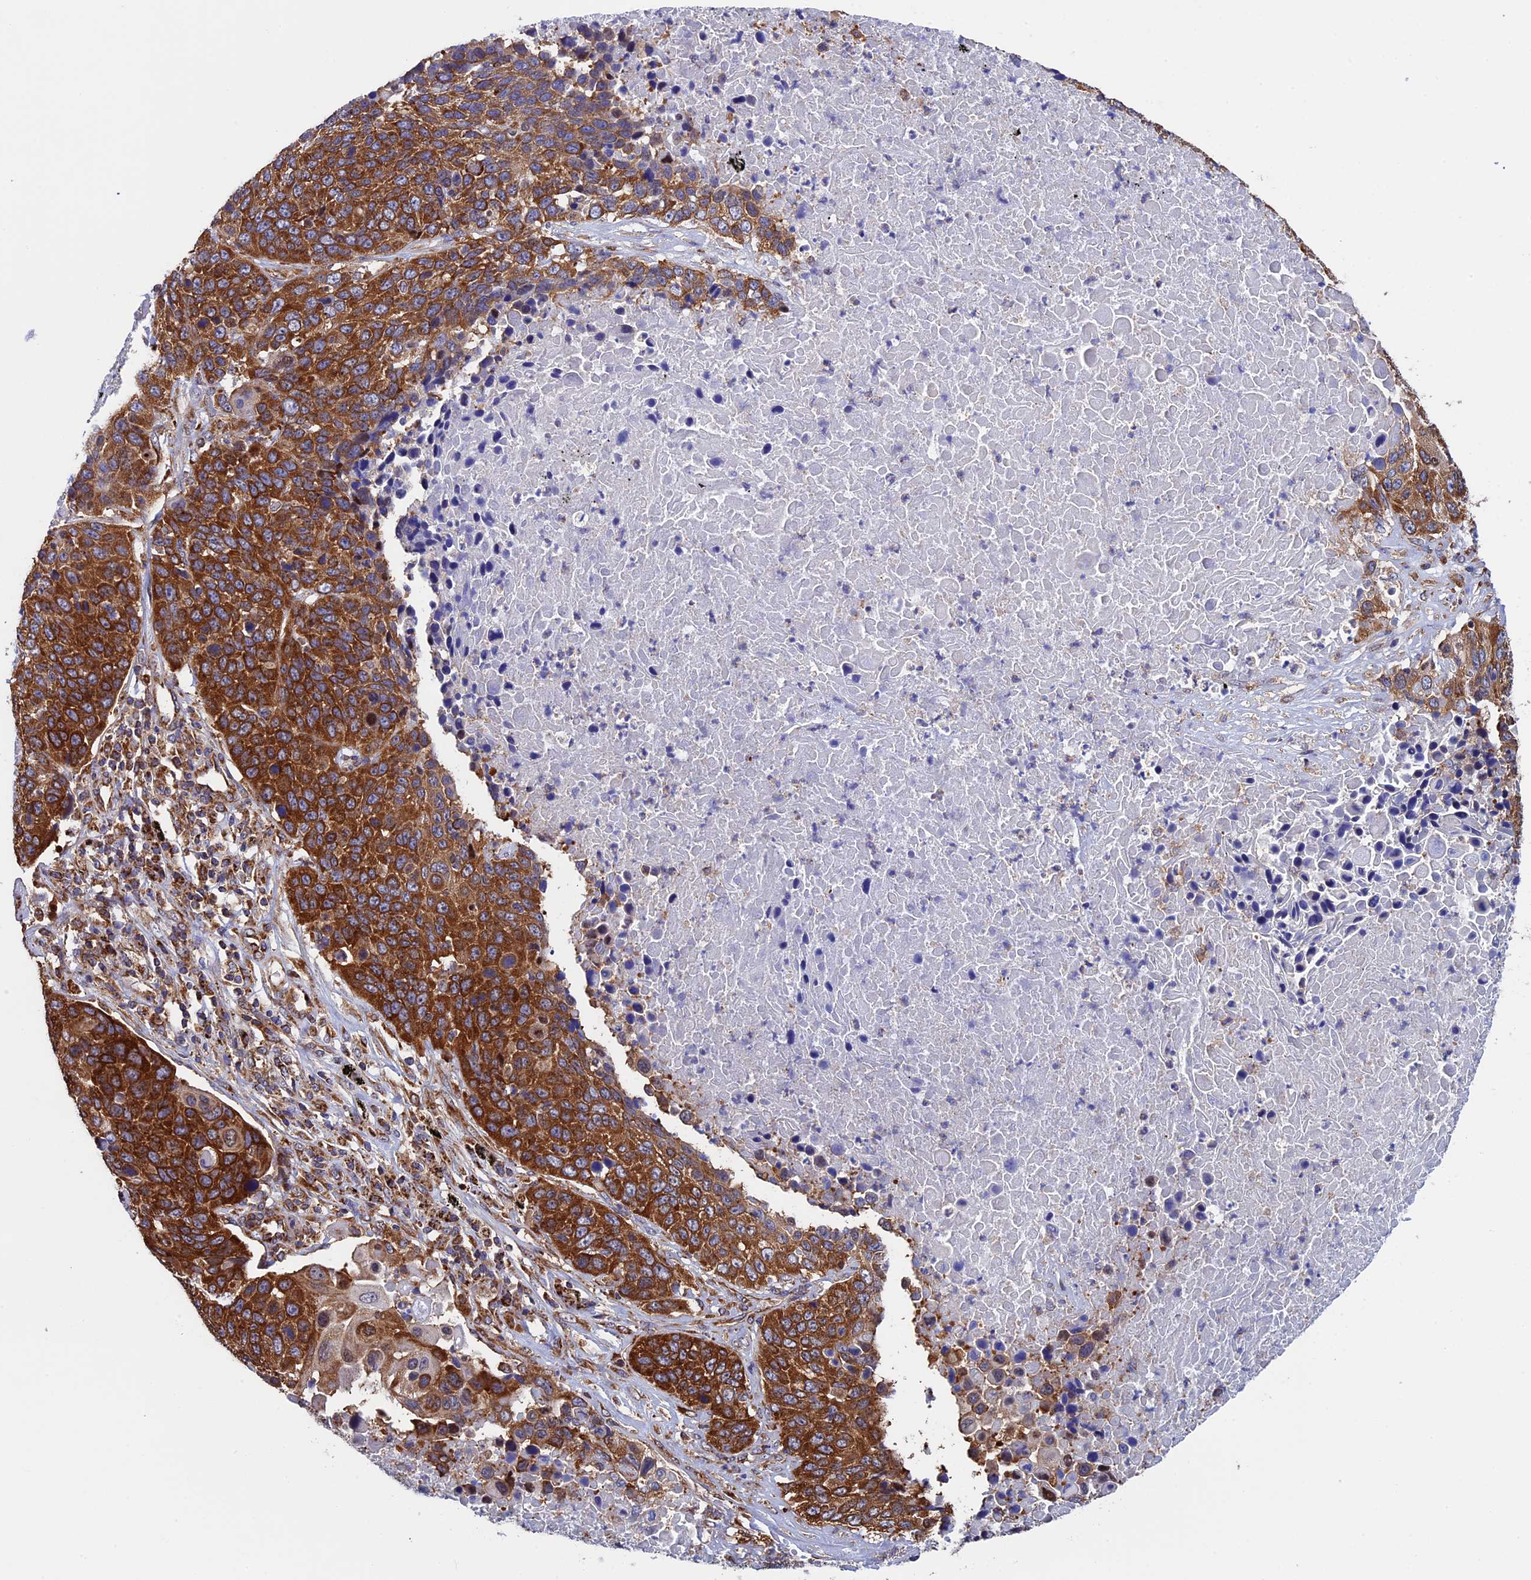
{"staining": {"intensity": "strong", "quantity": ">75%", "location": "cytoplasmic/membranous"}, "tissue": "lung cancer", "cell_type": "Tumor cells", "image_type": "cancer", "snomed": [{"axis": "morphology", "description": "Squamous cell carcinoma, NOS"}, {"axis": "topography", "description": "Lung"}], "caption": "Strong cytoplasmic/membranous staining is appreciated in approximately >75% of tumor cells in lung cancer.", "gene": "SLC9A5", "patient": {"sex": "male", "age": 66}}